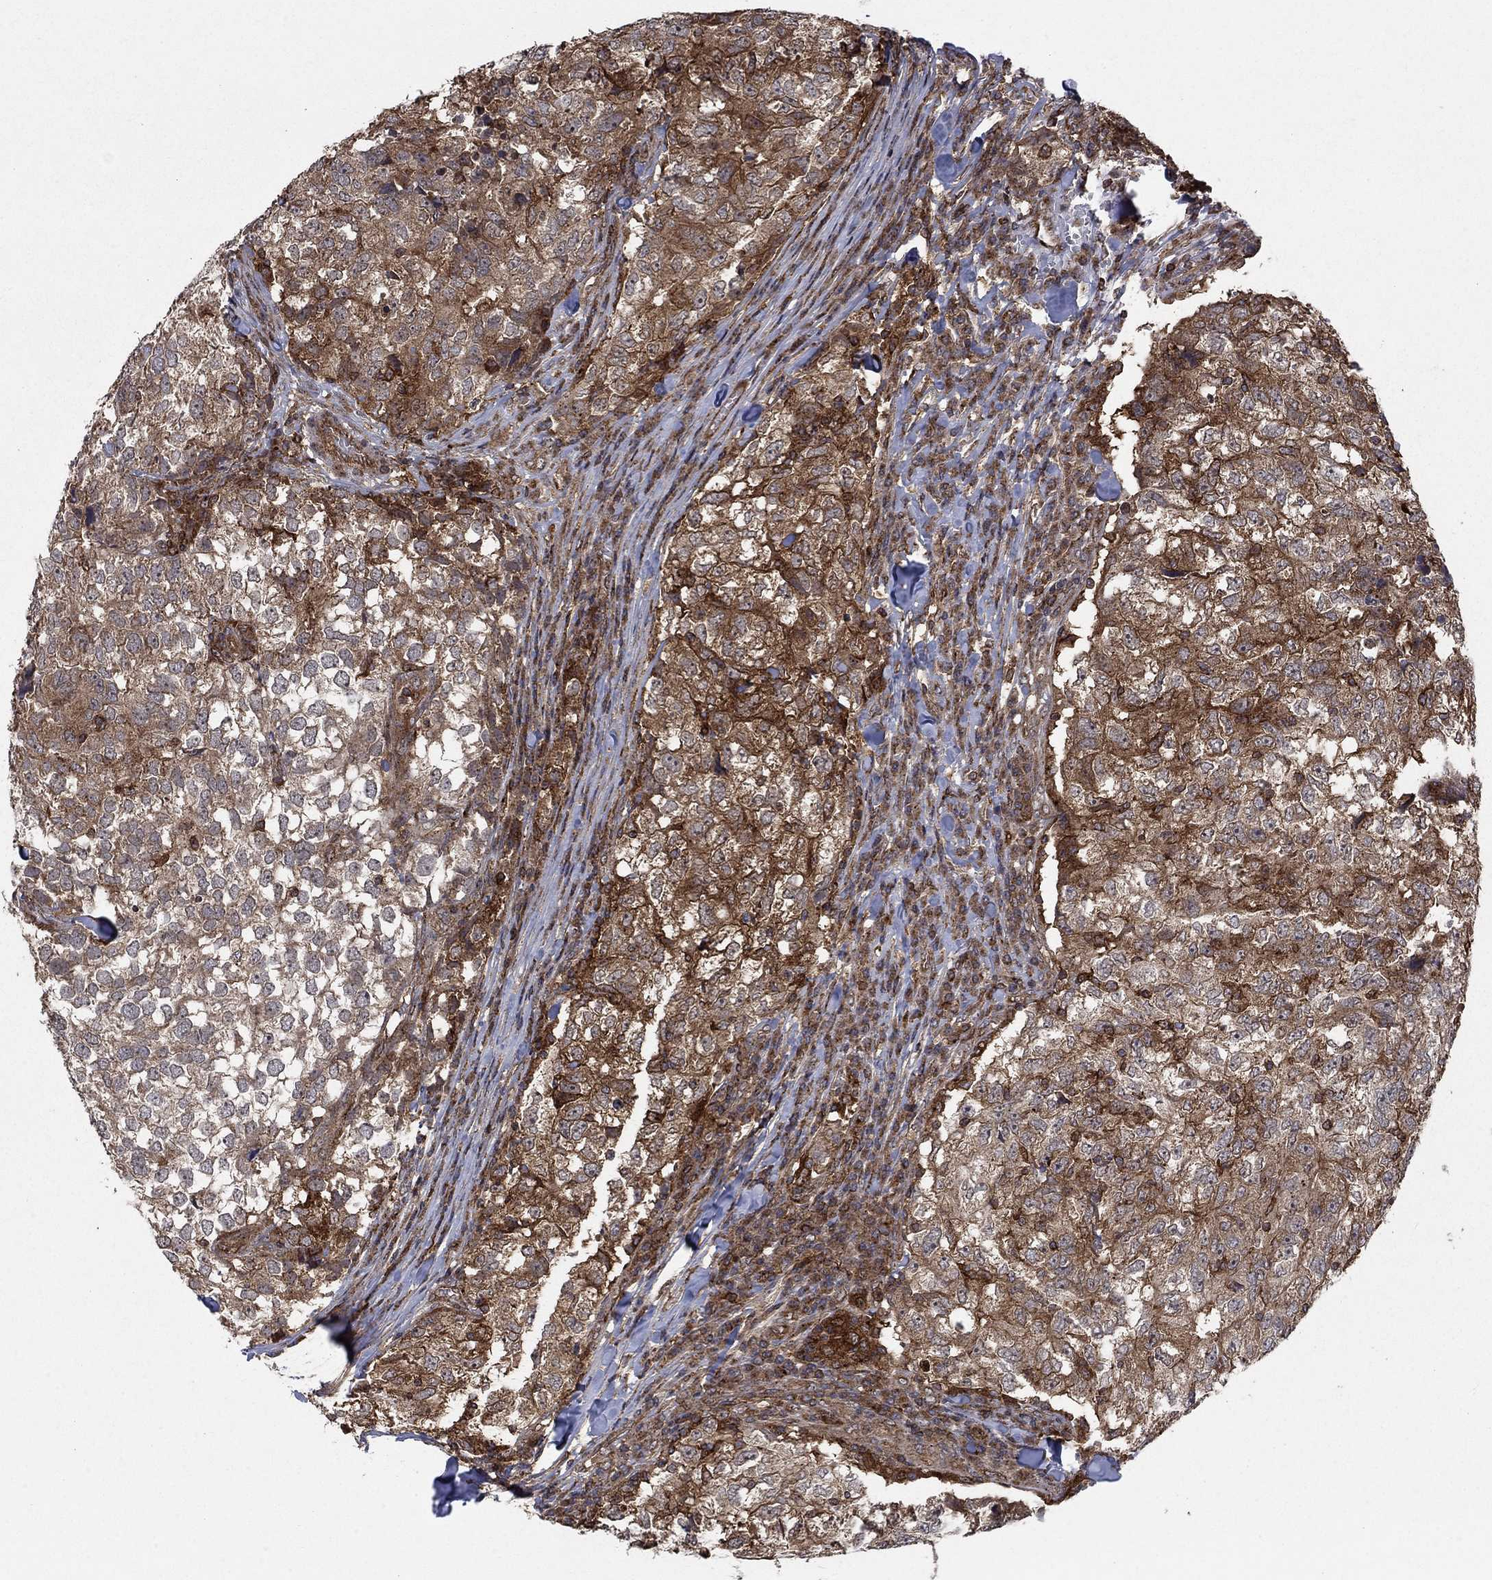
{"staining": {"intensity": "strong", "quantity": ">75%", "location": "cytoplasmic/membranous"}, "tissue": "breast cancer", "cell_type": "Tumor cells", "image_type": "cancer", "snomed": [{"axis": "morphology", "description": "Duct carcinoma"}, {"axis": "topography", "description": "Breast"}], "caption": "Immunohistochemistry photomicrograph of human invasive ductal carcinoma (breast) stained for a protein (brown), which reveals high levels of strong cytoplasmic/membranous positivity in approximately >75% of tumor cells.", "gene": "IFI35", "patient": {"sex": "female", "age": 30}}